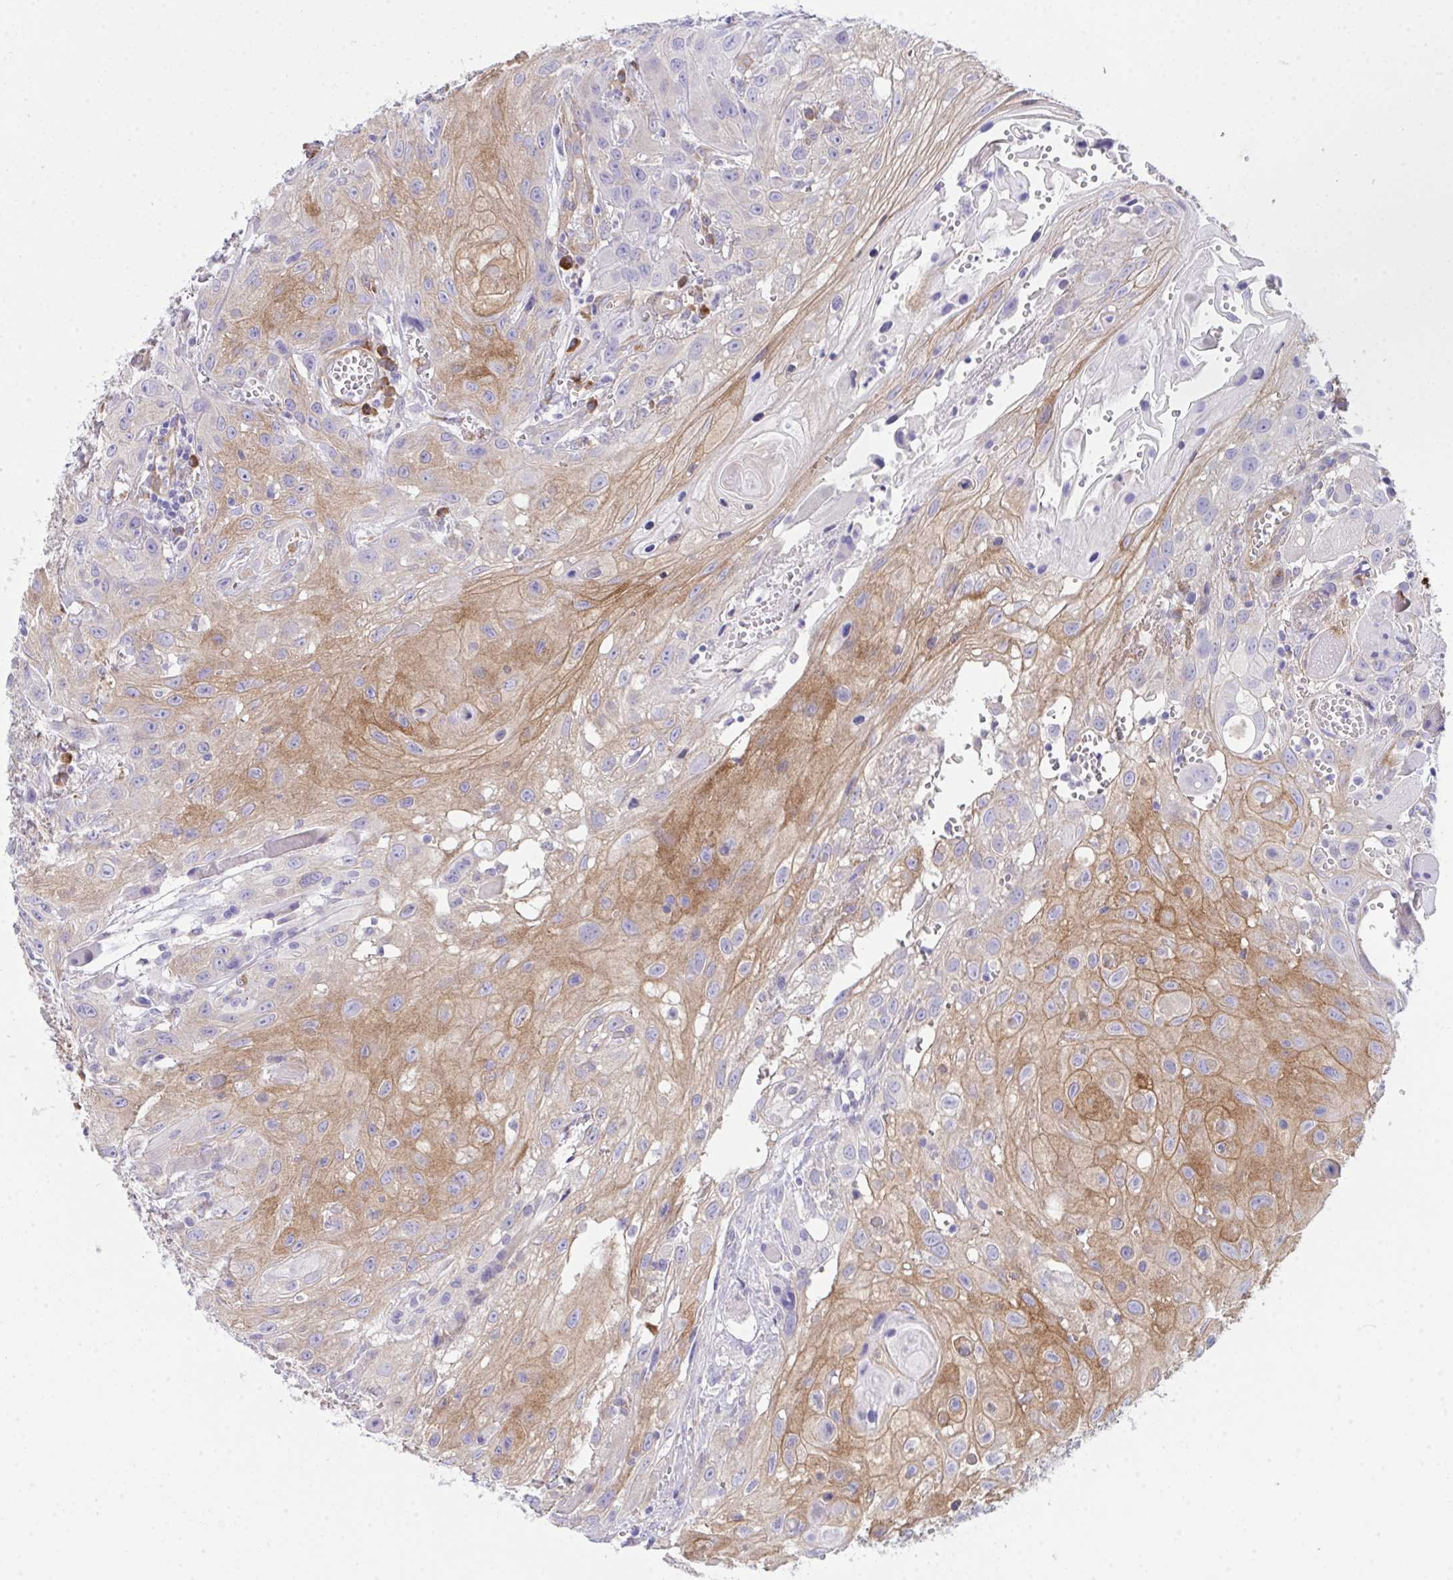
{"staining": {"intensity": "moderate", "quantity": "25%-75%", "location": "cytoplasmic/membranous"}, "tissue": "head and neck cancer", "cell_type": "Tumor cells", "image_type": "cancer", "snomed": [{"axis": "morphology", "description": "Squamous cell carcinoma, NOS"}, {"axis": "topography", "description": "Oral tissue"}, {"axis": "topography", "description": "Head-Neck"}], "caption": "Immunohistochemical staining of head and neck squamous cell carcinoma reveals medium levels of moderate cytoplasmic/membranous staining in about 25%-75% of tumor cells.", "gene": "GAB1", "patient": {"sex": "male", "age": 58}}